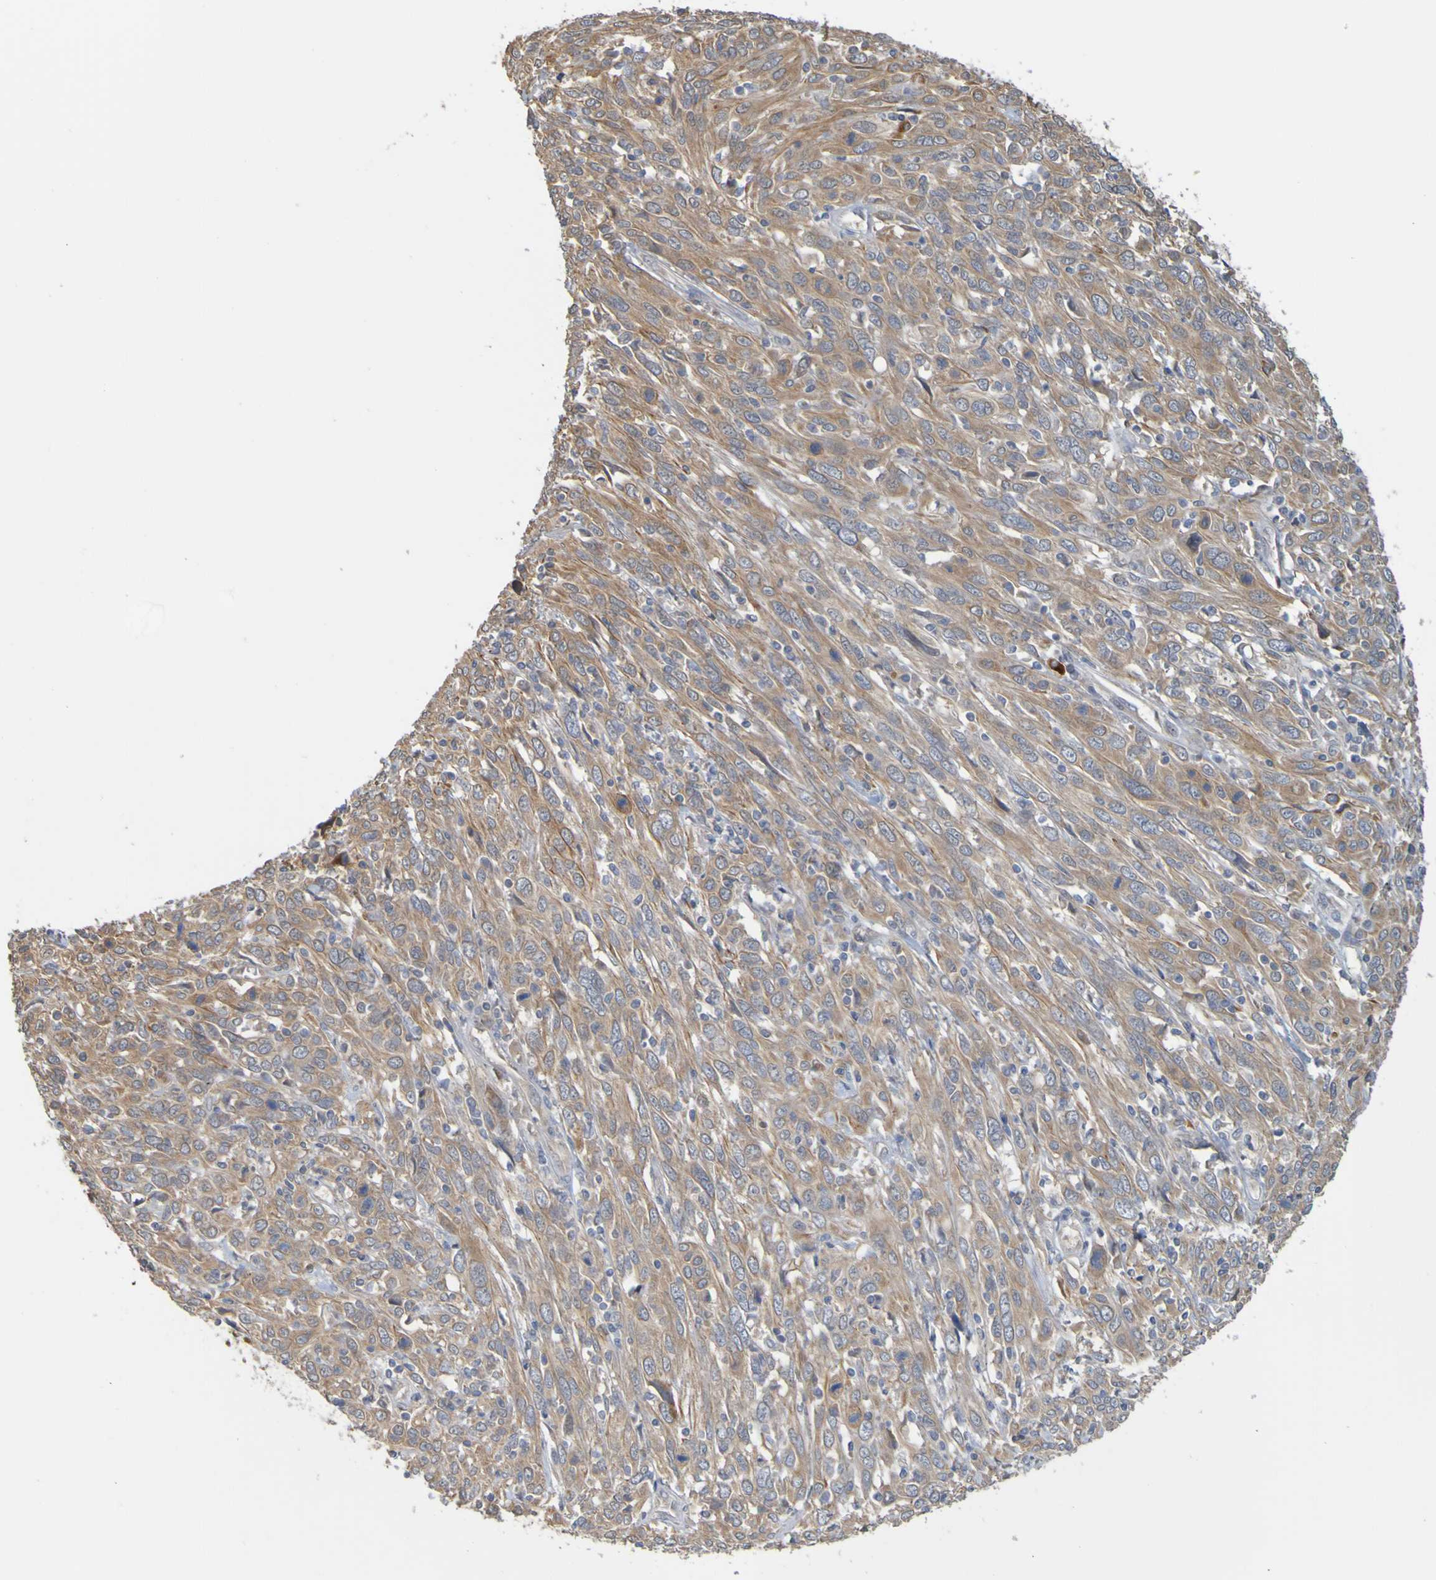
{"staining": {"intensity": "moderate", "quantity": ">75%", "location": "cytoplasmic/membranous"}, "tissue": "cervical cancer", "cell_type": "Tumor cells", "image_type": "cancer", "snomed": [{"axis": "morphology", "description": "Squamous cell carcinoma, NOS"}, {"axis": "topography", "description": "Cervix"}], "caption": "Immunohistochemistry (IHC) staining of squamous cell carcinoma (cervical), which shows medium levels of moderate cytoplasmic/membranous staining in approximately >75% of tumor cells indicating moderate cytoplasmic/membranous protein staining. The staining was performed using DAB (3,3'-diaminobenzidine) (brown) for protein detection and nuclei were counterstained in hematoxylin (blue).", "gene": "NAV2", "patient": {"sex": "female", "age": 46}}